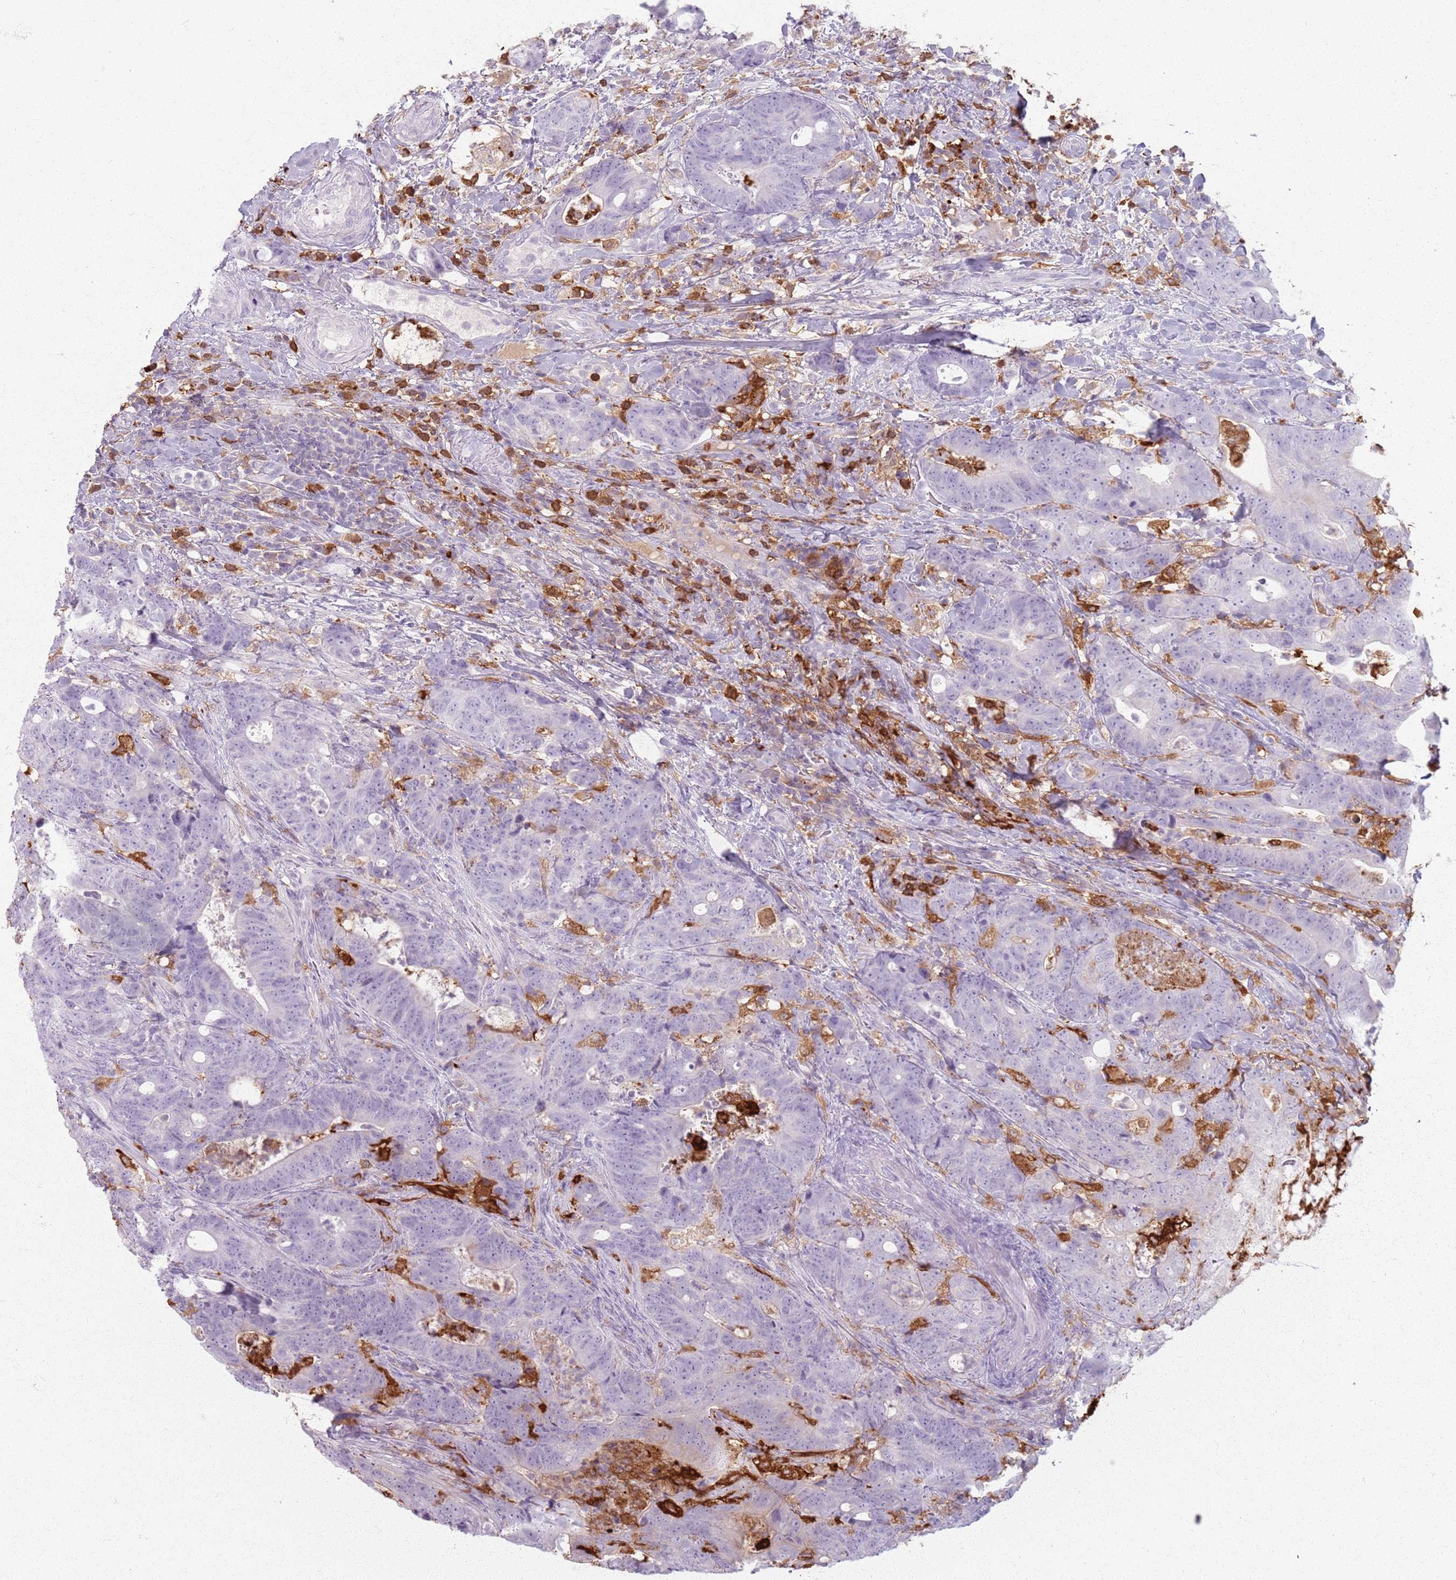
{"staining": {"intensity": "negative", "quantity": "none", "location": "none"}, "tissue": "colorectal cancer", "cell_type": "Tumor cells", "image_type": "cancer", "snomed": [{"axis": "morphology", "description": "Adenocarcinoma, NOS"}, {"axis": "topography", "description": "Colon"}], "caption": "An immunohistochemistry (IHC) photomicrograph of colorectal adenocarcinoma is shown. There is no staining in tumor cells of colorectal adenocarcinoma.", "gene": "GDPGP1", "patient": {"sex": "female", "age": 82}}